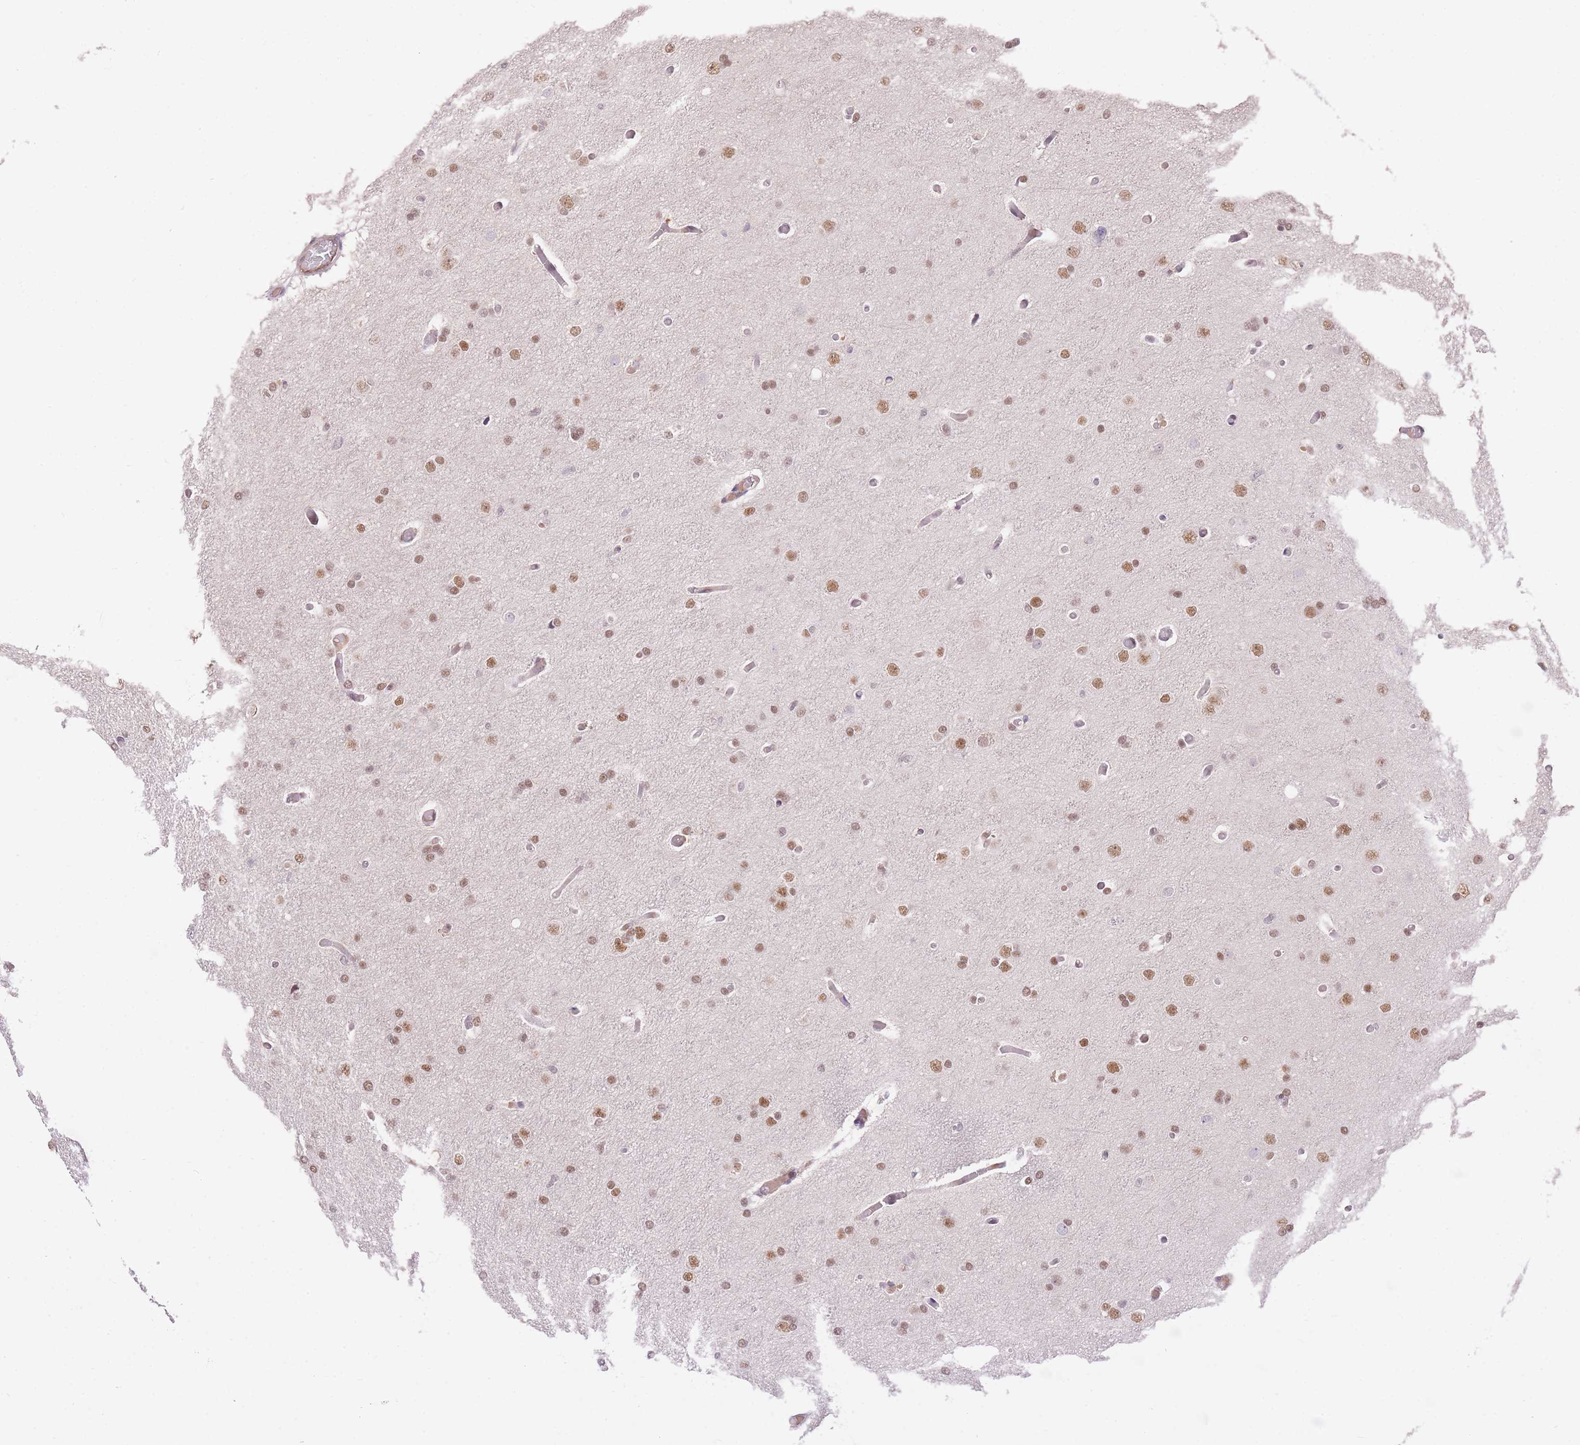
{"staining": {"intensity": "moderate", "quantity": "25%-75%", "location": "nuclear"}, "tissue": "glioma", "cell_type": "Tumor cells", "image_type": "cancer", "snomed": [{"axis": "morphology", "description": "Glioma, malignant, High grade"}, {"axis": "topography", "description": "Cerebral cortex"}], "caption": "Immunohistochemistry staining of glioma, which exhibits medium levels of moderate nuclear positivity in about 25%-75% of tumor cells indicating moderate nuclear protein expression. The staining was performed using DAB (3,3'-diaminobenzidine) (brown) for protein detection and nuclei were counterstained in hematoxylin (blue).", "gene": "UBXN7", "patient": {"sex": "female", "age": 36}}